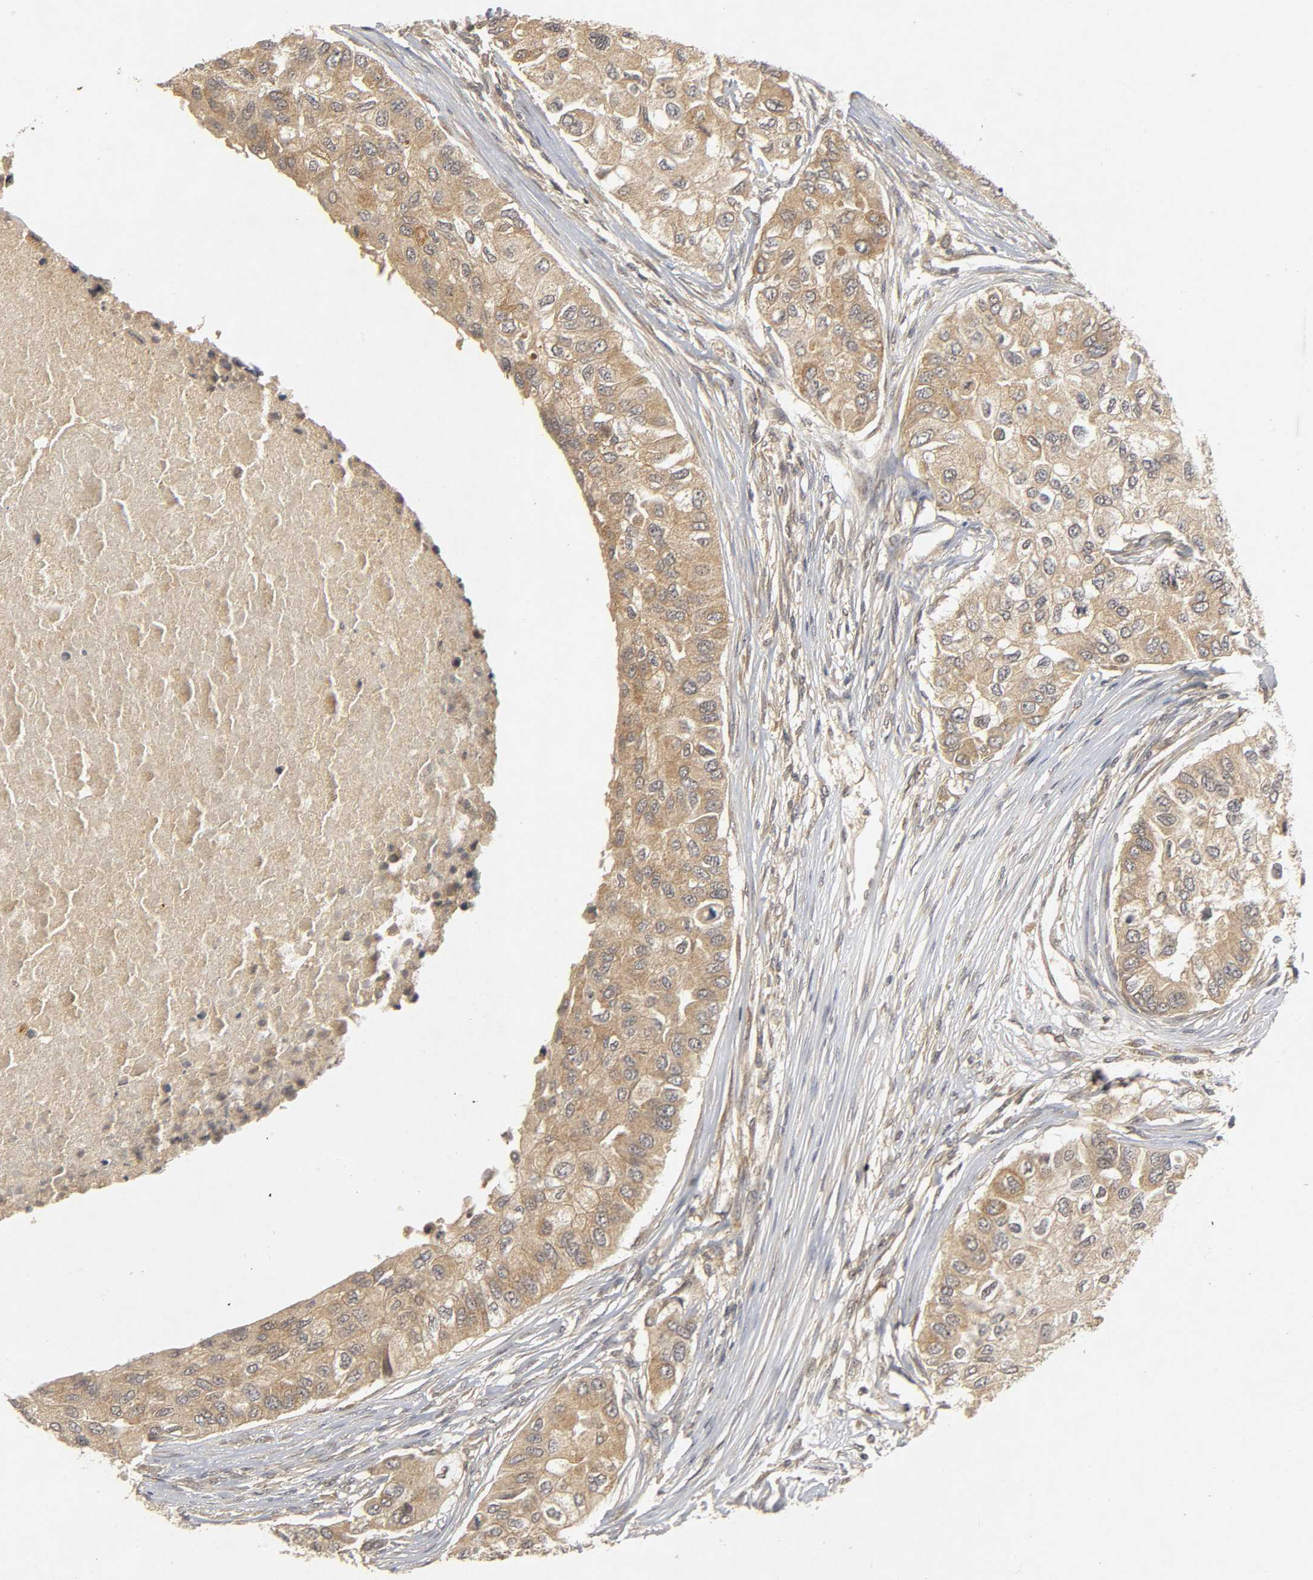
{"staining": {"intensity": "weak", "quantity": ">75%", "location": "cytoplasmic/membranous"}, "tissue": "breast cancer", "cell_type": "Tumor cells", "image_type": "cancer", "snomed": [{"axis": "morphology", "description": "Normal tissue, NOS"}, {"axis": "morphology", "description": "Duct carcinoma"}, {"axis": "topography", "description": "Breast"}], "caption": "Tumor cells reveal low levels of weak cytoplasmic/membranous expression in approximately >75% of cells in intraductal carcinoma (breast). The protein of interest is shown in brown color, while the nuclei are stained blue.", "gene": "TRAF6", "patient": {"sex": "female", "age": 49}}